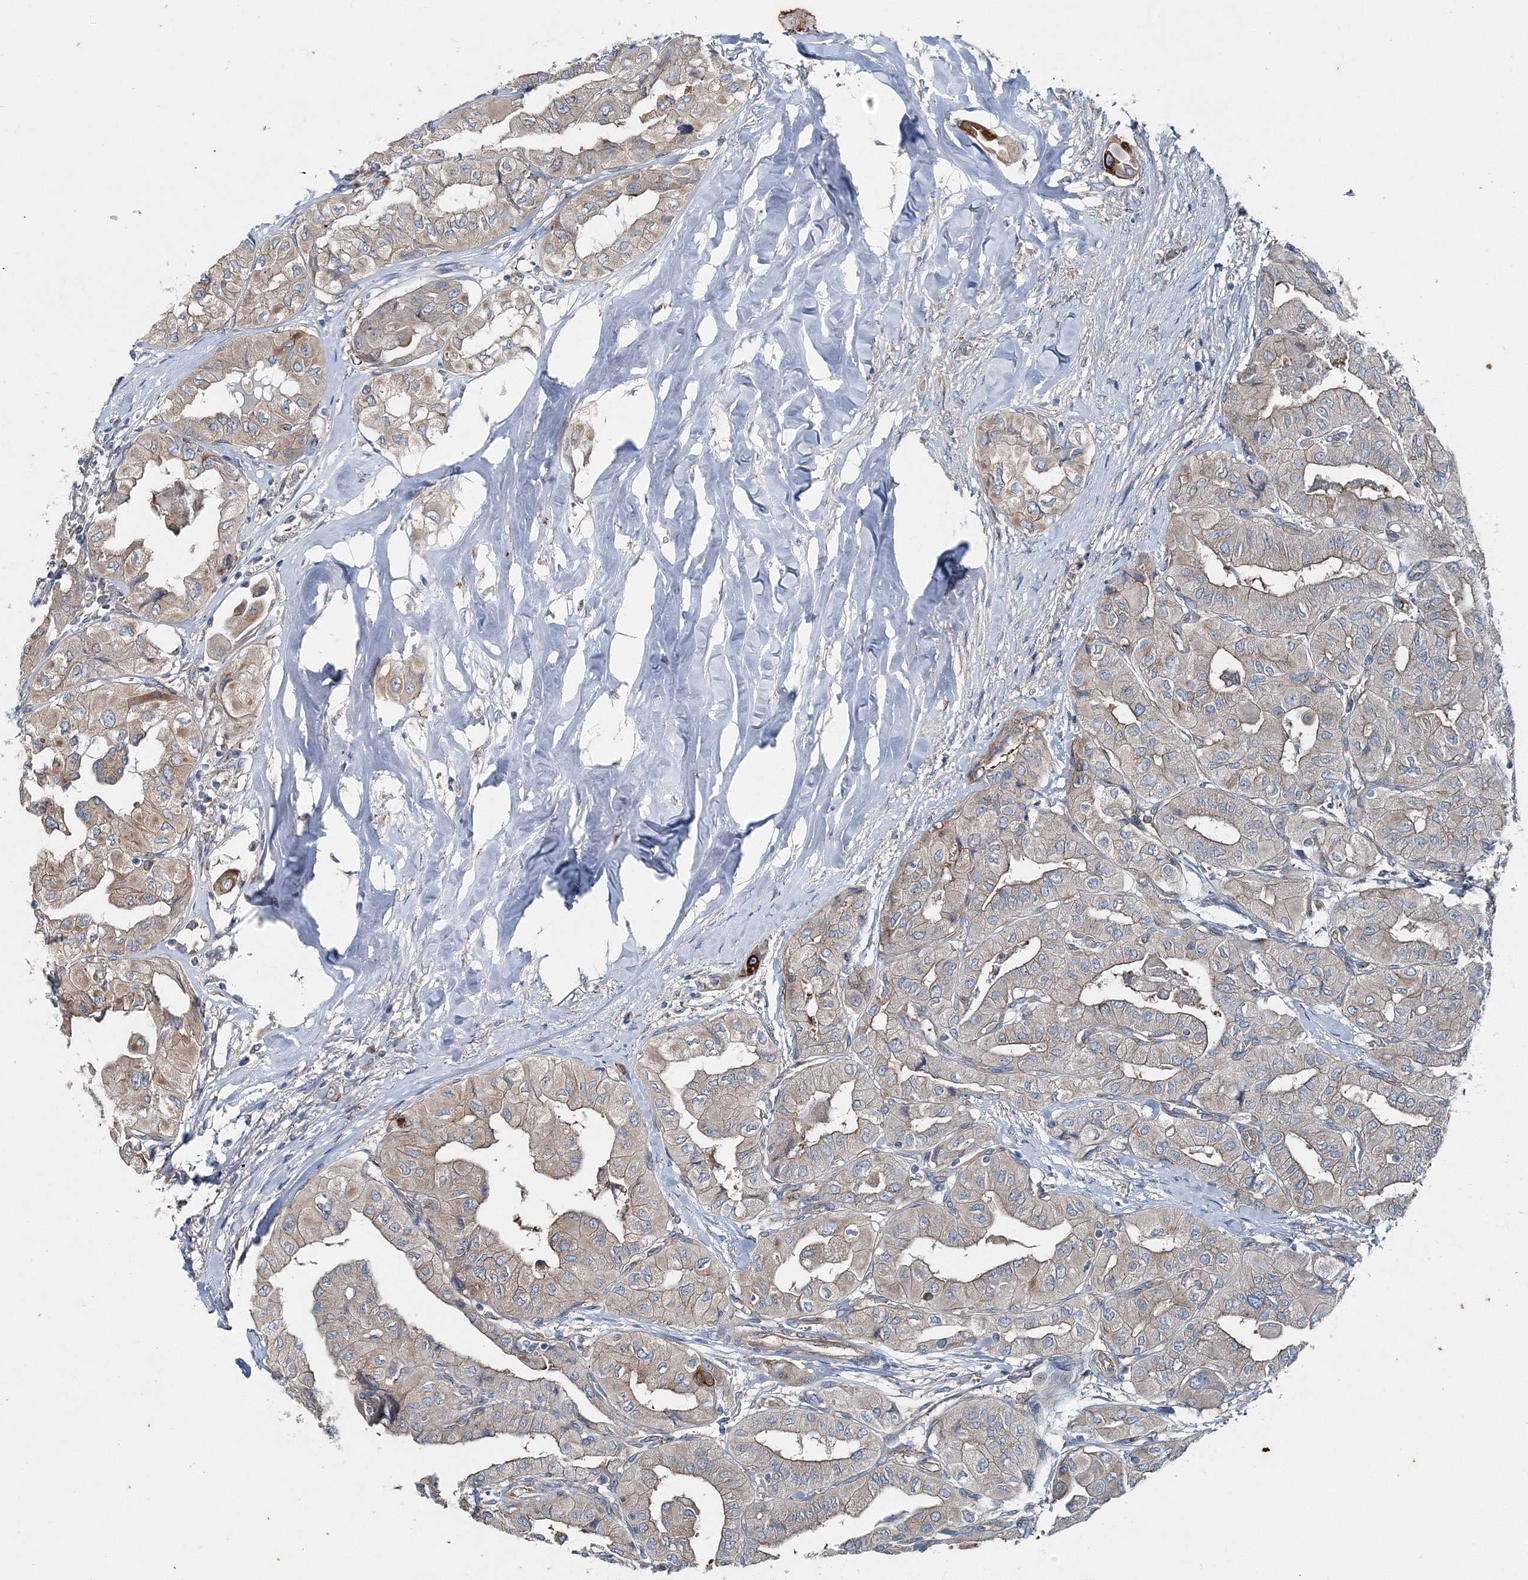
{"staining": {"intensity": "moderate", "quantity": ">75%", "location": "cytoplasmic/membranous"}, "tissue": "thyroid cancer", "cell_type": "Tumor cells", "image_type": "cancer", "snomed": [{"axis": "morphology", "description": "Papillary adenocarcinoma, NOS"}, {"axis": "topography", "description": "Thyroid gland"}], "caption": "Immunohistochemistry (IHC) of human thyroid cancer demonstrates medium levels of moderate cytoplasmic/membranous staining in approximately >75% of tumor cells.", "gene": "MPHOSPH9", "patient": {"sex": "female", "age": 59}}